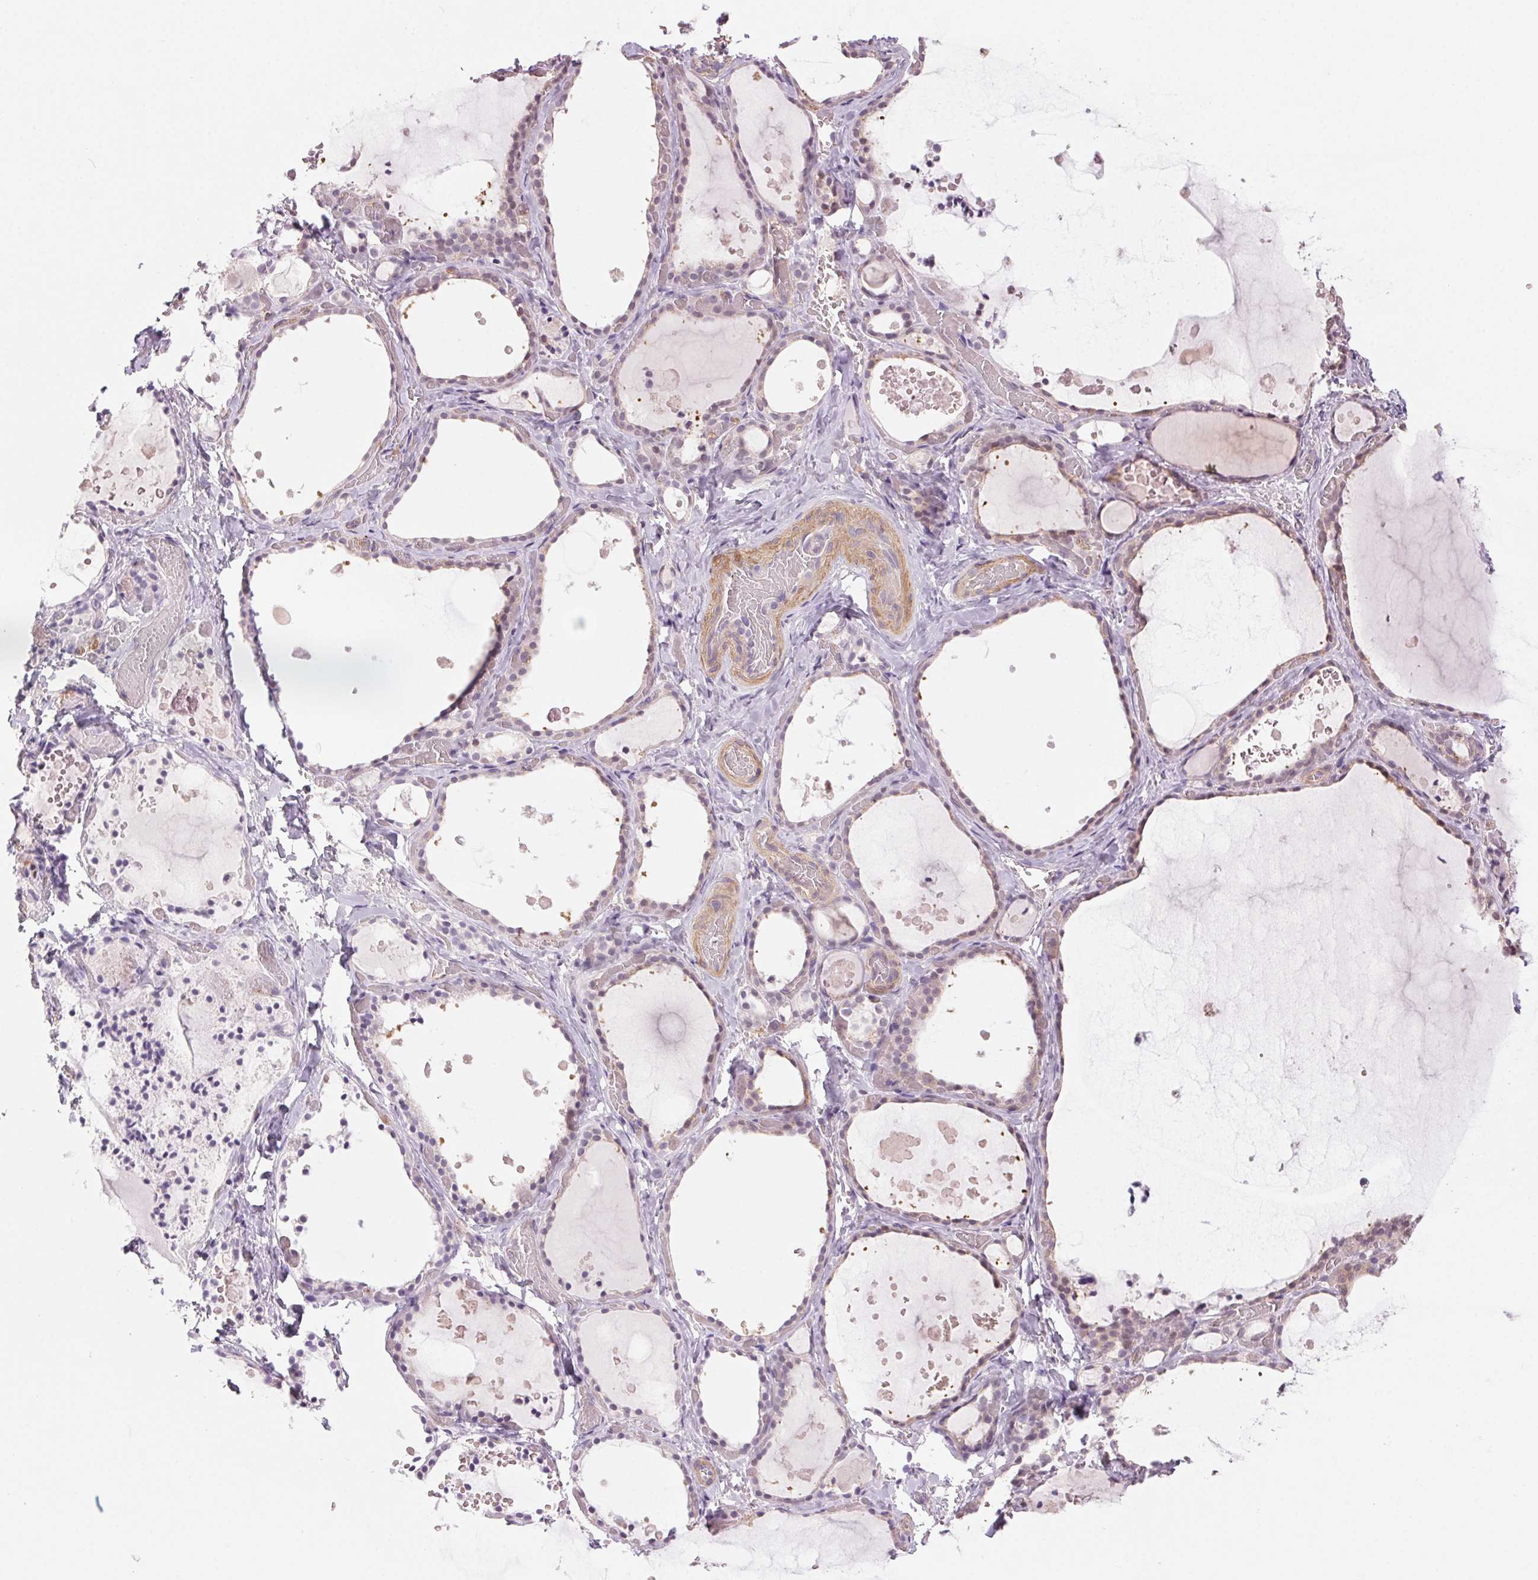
{"staining": {"intensity": "weak", "quantity": "25%-75%", "location": "cytoplasmic/membranous"}, "tissue": "thyroid gland", "cell_type": "Glandular cells", "image_type": "normal", "snomed": [{"axis": "morphology", "description": "Normal tissue, NOS"}, {"axis": "topography", "description": "Thyroid gland"}], "caption": "IHC of normal thyroid gland shows low levels of weak cytoplasmic/membranous expression in about 25%-75% of glandular cells. Using DAB (3,3'-diaminobenzidine) (brown) and hematoxylin (blue) stains, captured at high magnification using brightfield microscopy.", "gene": "HHLA2", "patient": {"sex": "female", "age": 56}}